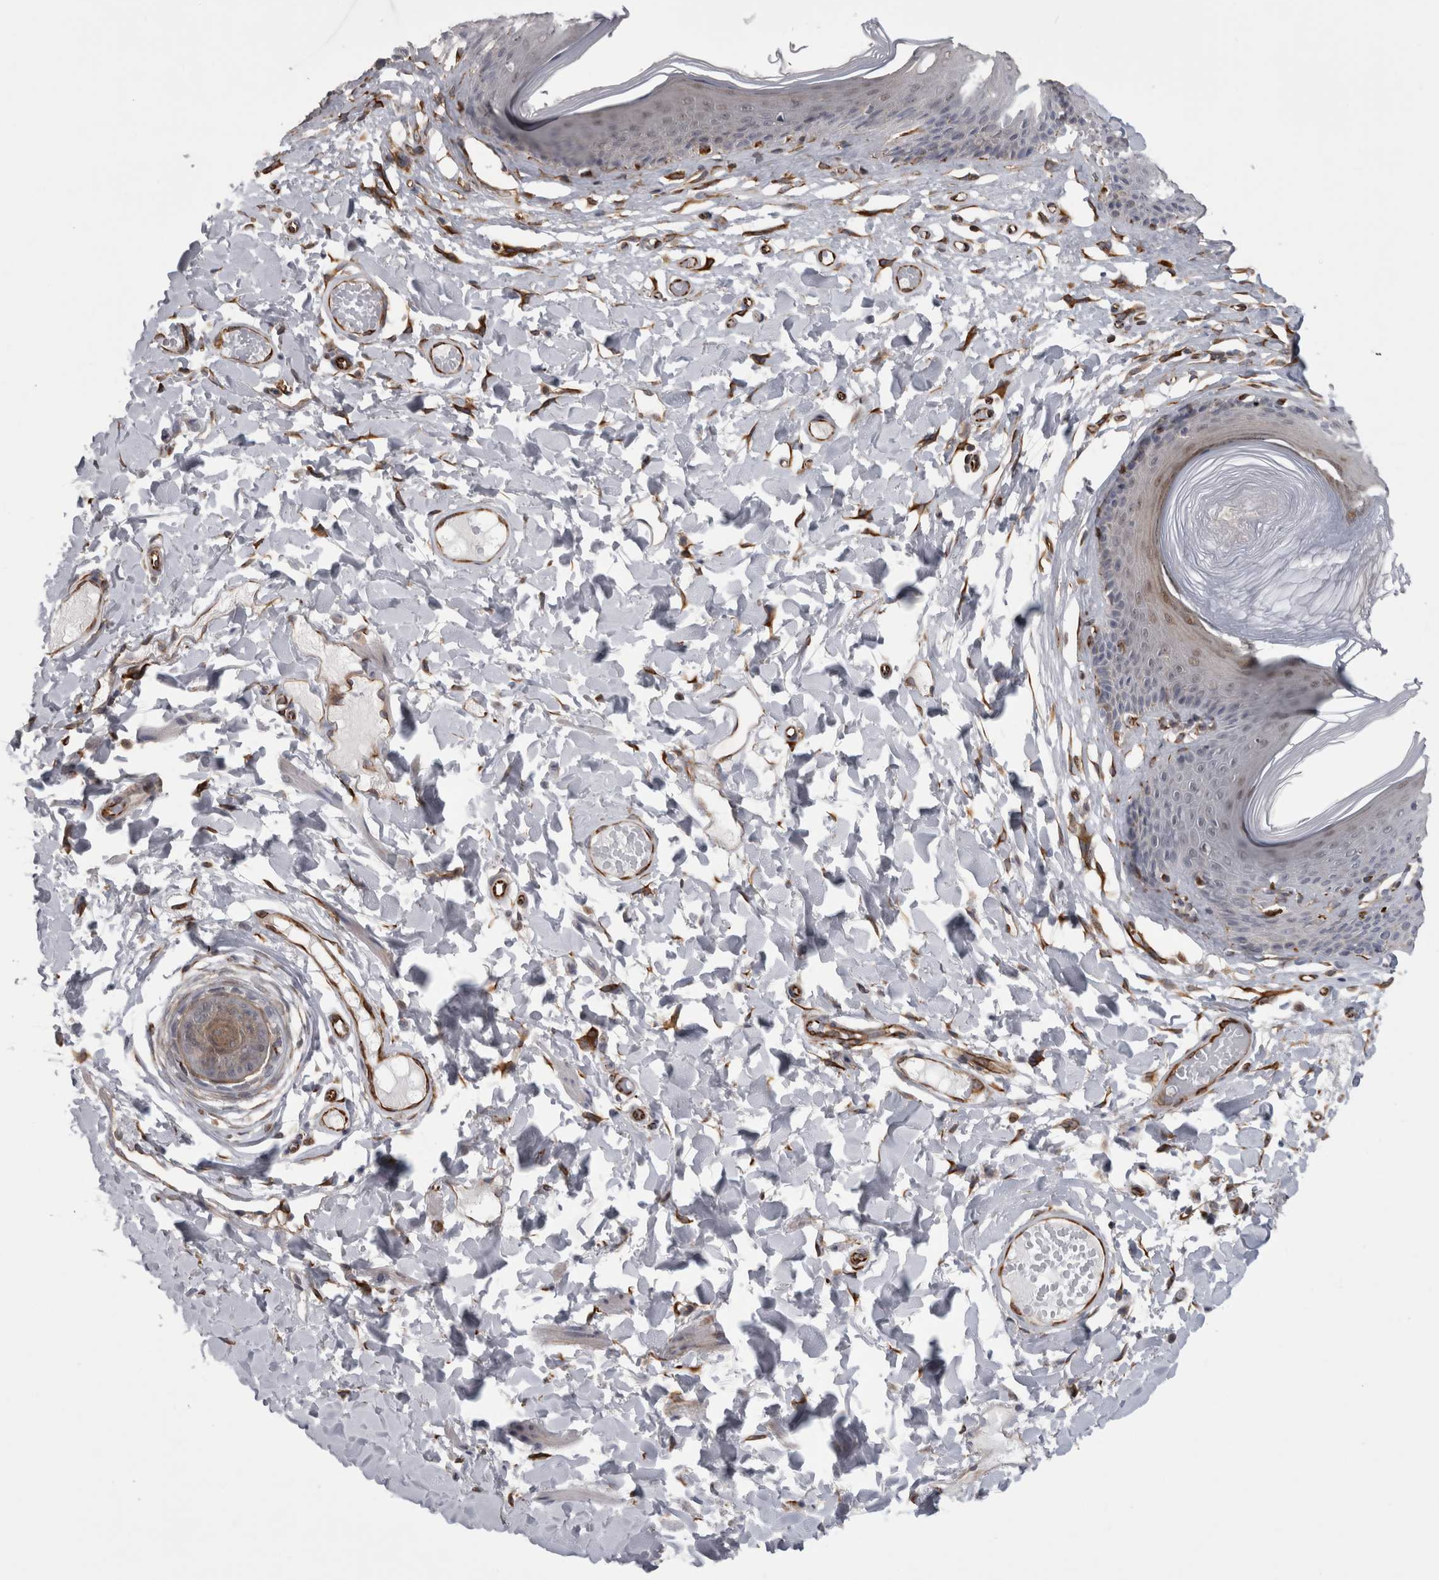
{"staining": {"intensity": "weak", "quantity": "<25%", "location": "cytoplasmic/membranous"}, "tissue": "skin", "cell_type": "Epidermal cells", "image_type": "normal", "snomed": [{"axis": "morphology", "description": "Normal tissue, NOS"}, {"axis": "topography", "description": "Vulva"}], "caption": "A high-resolution image shows IHC staining of unremarkable skin, which demonstrates no significant expression in epidermal cells.", "gene": "ACOT7", "patient": {"sex": "female", "age": 73}}